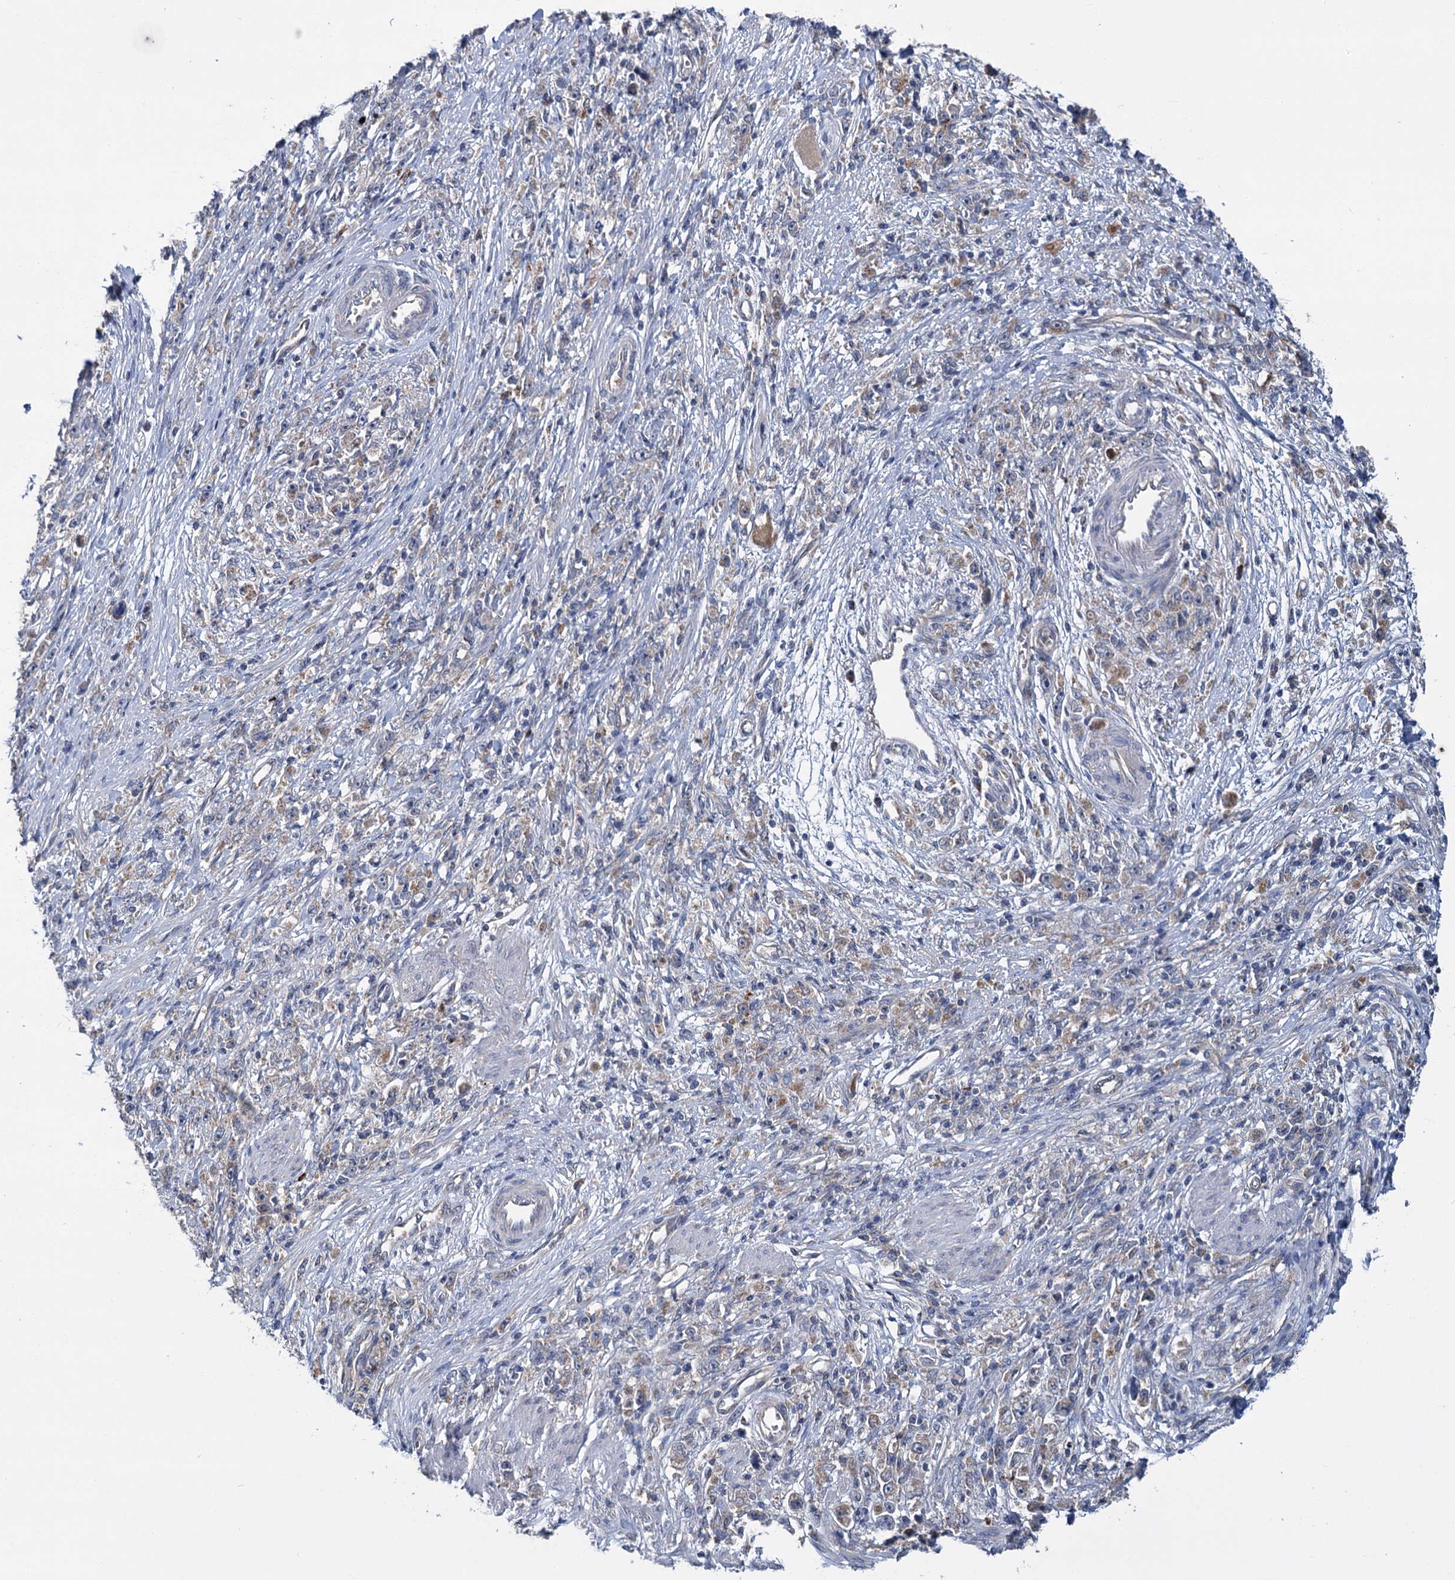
{"staining": {"intensity": "negative", "quantity": "none", "location": "none"}, "tissue": "stomach cancer", "cell_type": "Tumor cells", "image_type": "cancer", "snomed": [{"axis": "morphology", "description": "Adenocarcinoma, NOS"}, {"axis": "topography", "description": "Stomach"}], "caption": "A photomicrograph of human stomach cancer (adenocarcinoma) is negative for staining in tumor cells. (Brightfield microscopy of DAB immunohistochemistry at high magnification).", "gene": "DYNC2H1", "patient": {"sex": "female", "age": 59}}